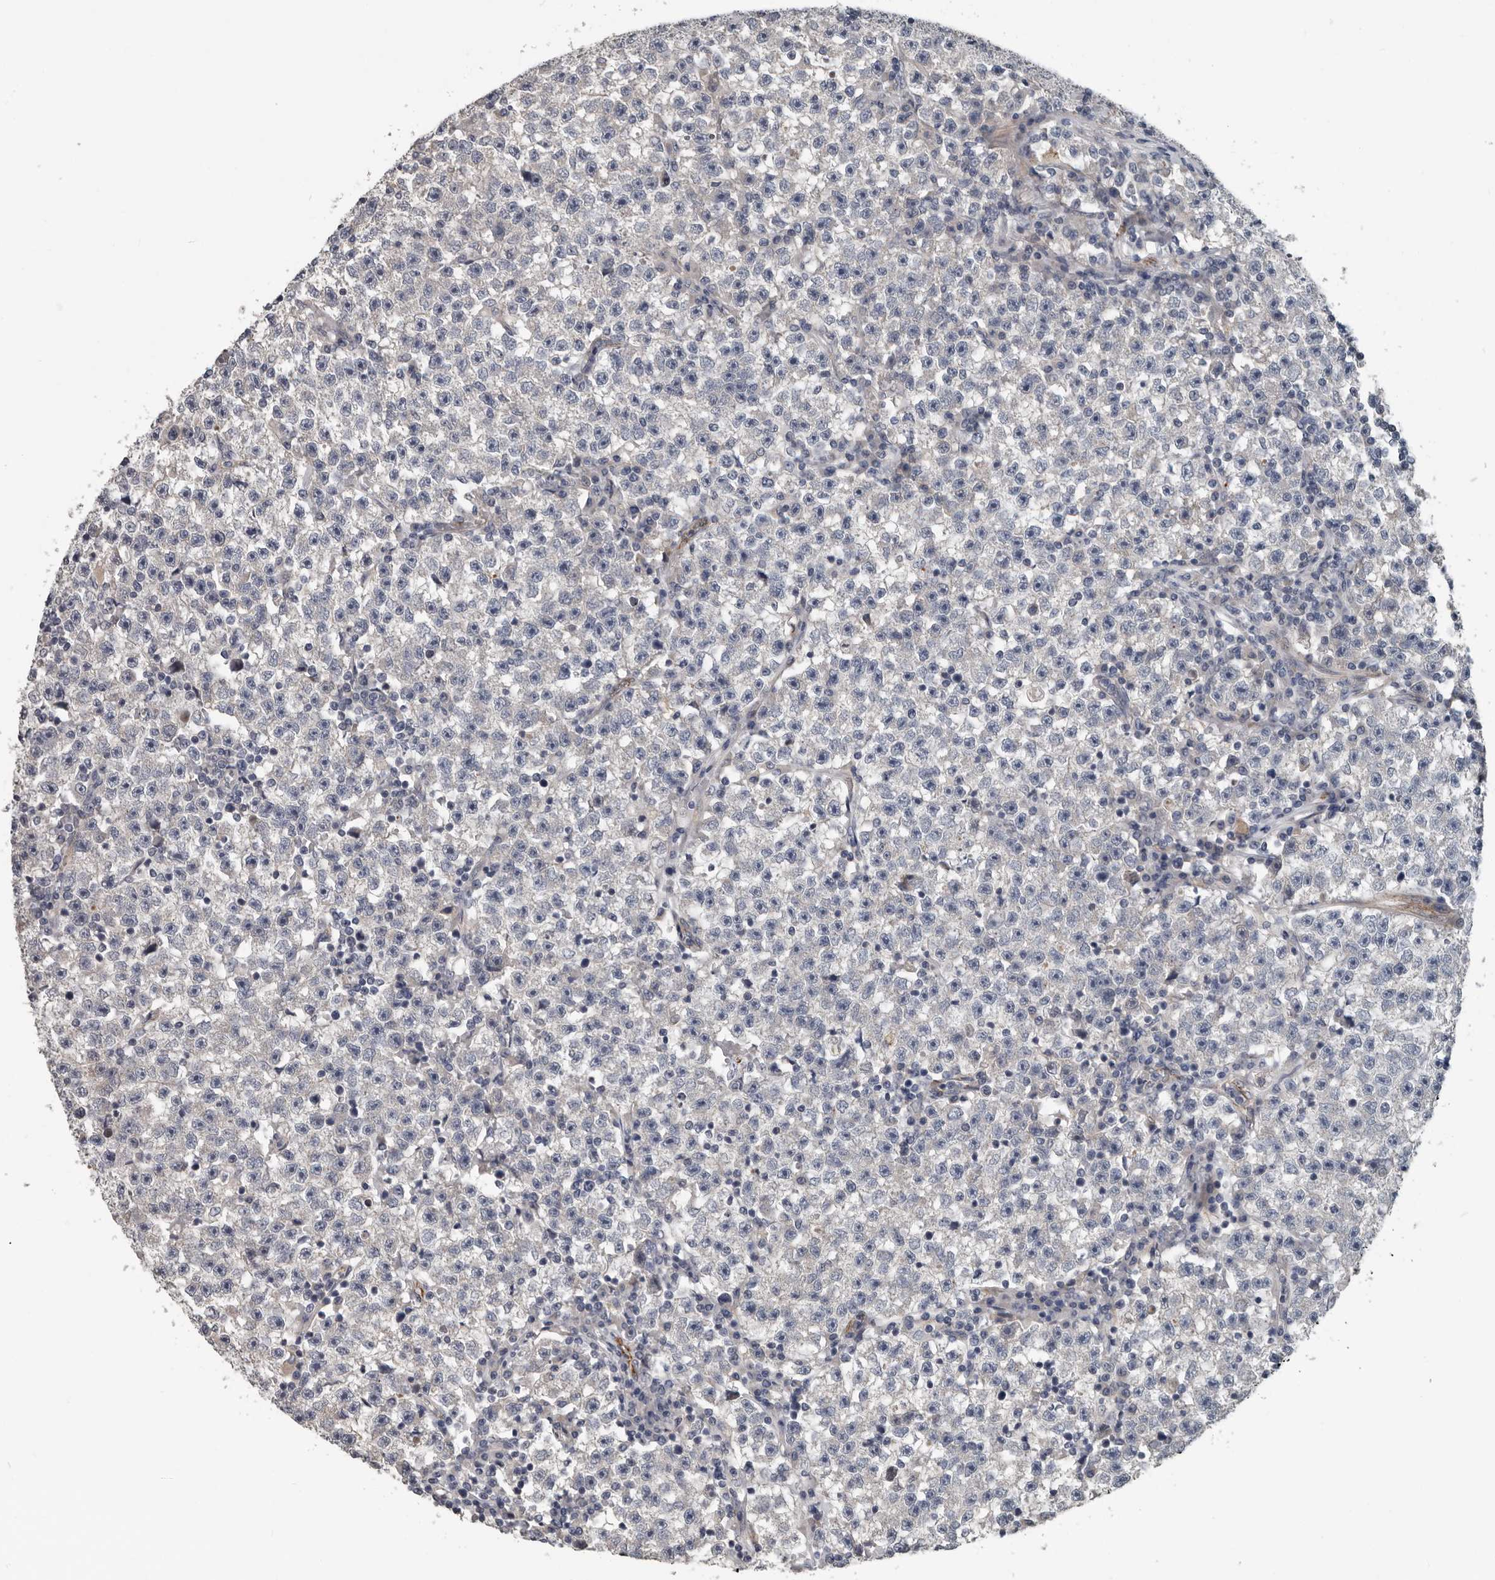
{"staining": {"intensity": "negative", "quantity": "none", "location": "none"}, "tissue": "testis cancer", "cell_type": "Tumor cells", "image_type": "cancer", "snomed": [{"axis": "morphology", "description": "Seminoma, NOS"}, {"axis": "topography", "description": "Testis"}], "caption": "There is no significant expression in tumor cells of seminoma (testis).", "gene": "DPY19L4", "patient": {"sex": "male", "age": 22}}